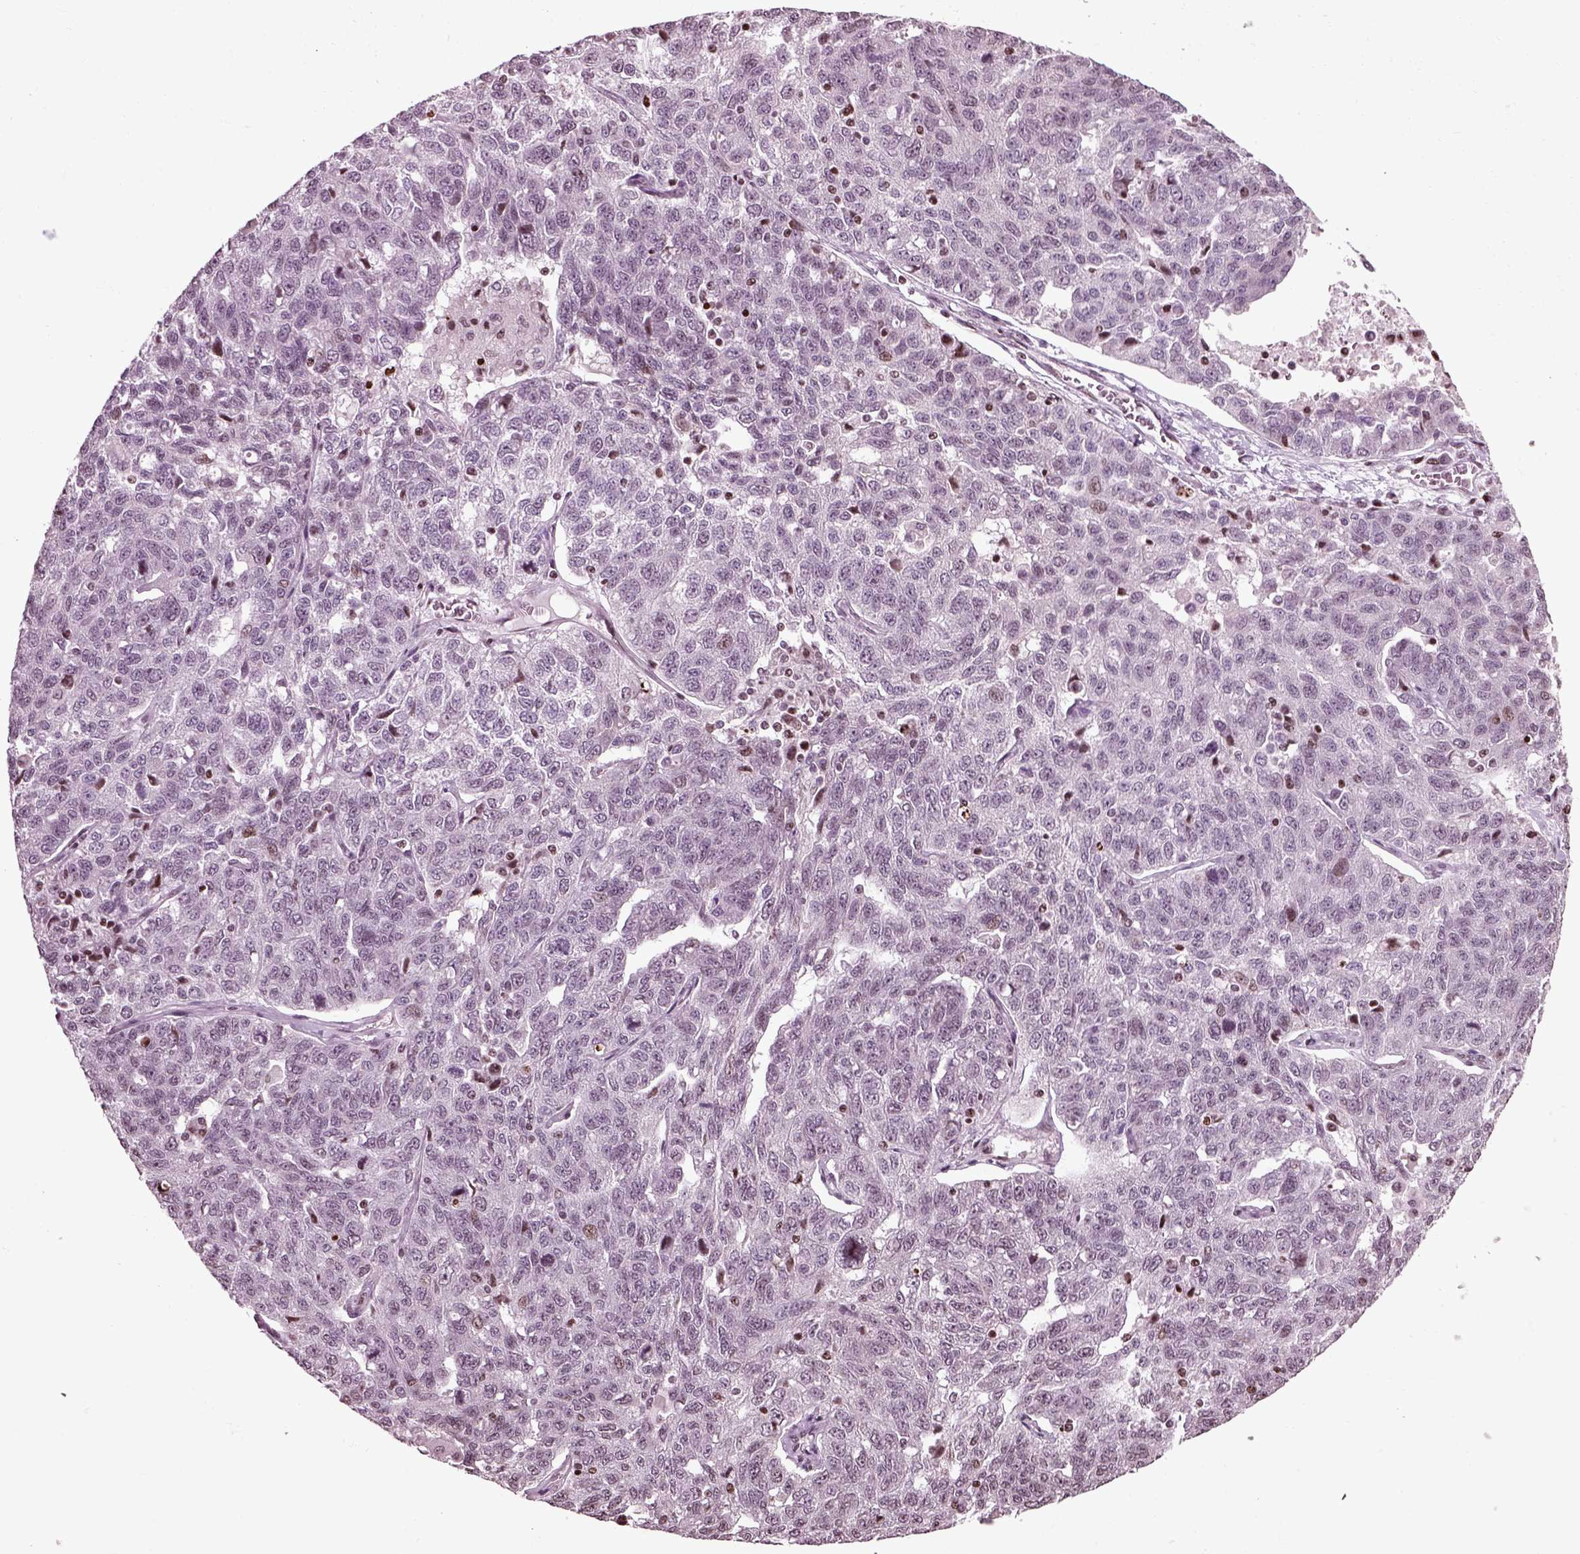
{"staining": {"intensity": "negative", "quantity": "none", "location": "none"}, "tissue": "ovarian cancer", "cell_type": "Tumor cells", "image_type": "cancer", "snomed": [{"axis": "morphology", "description": "Cystadenocarcinoma, serous, NOS"}, {"axis": "topography", "description": "Ovary"}], "caption": "The histopathology image reveals no significant positivity in tumor cells of ovarian serous cystadenocarcinoma. (Stains: DAB (3,3'-diaminobenzidine) immunohistochemistry with hematoxylin counter stain, Microscopy: brightfield microscopy at high magnification).", "gene": "HEYL", "patient": {"sex": "female", "age": 71}}